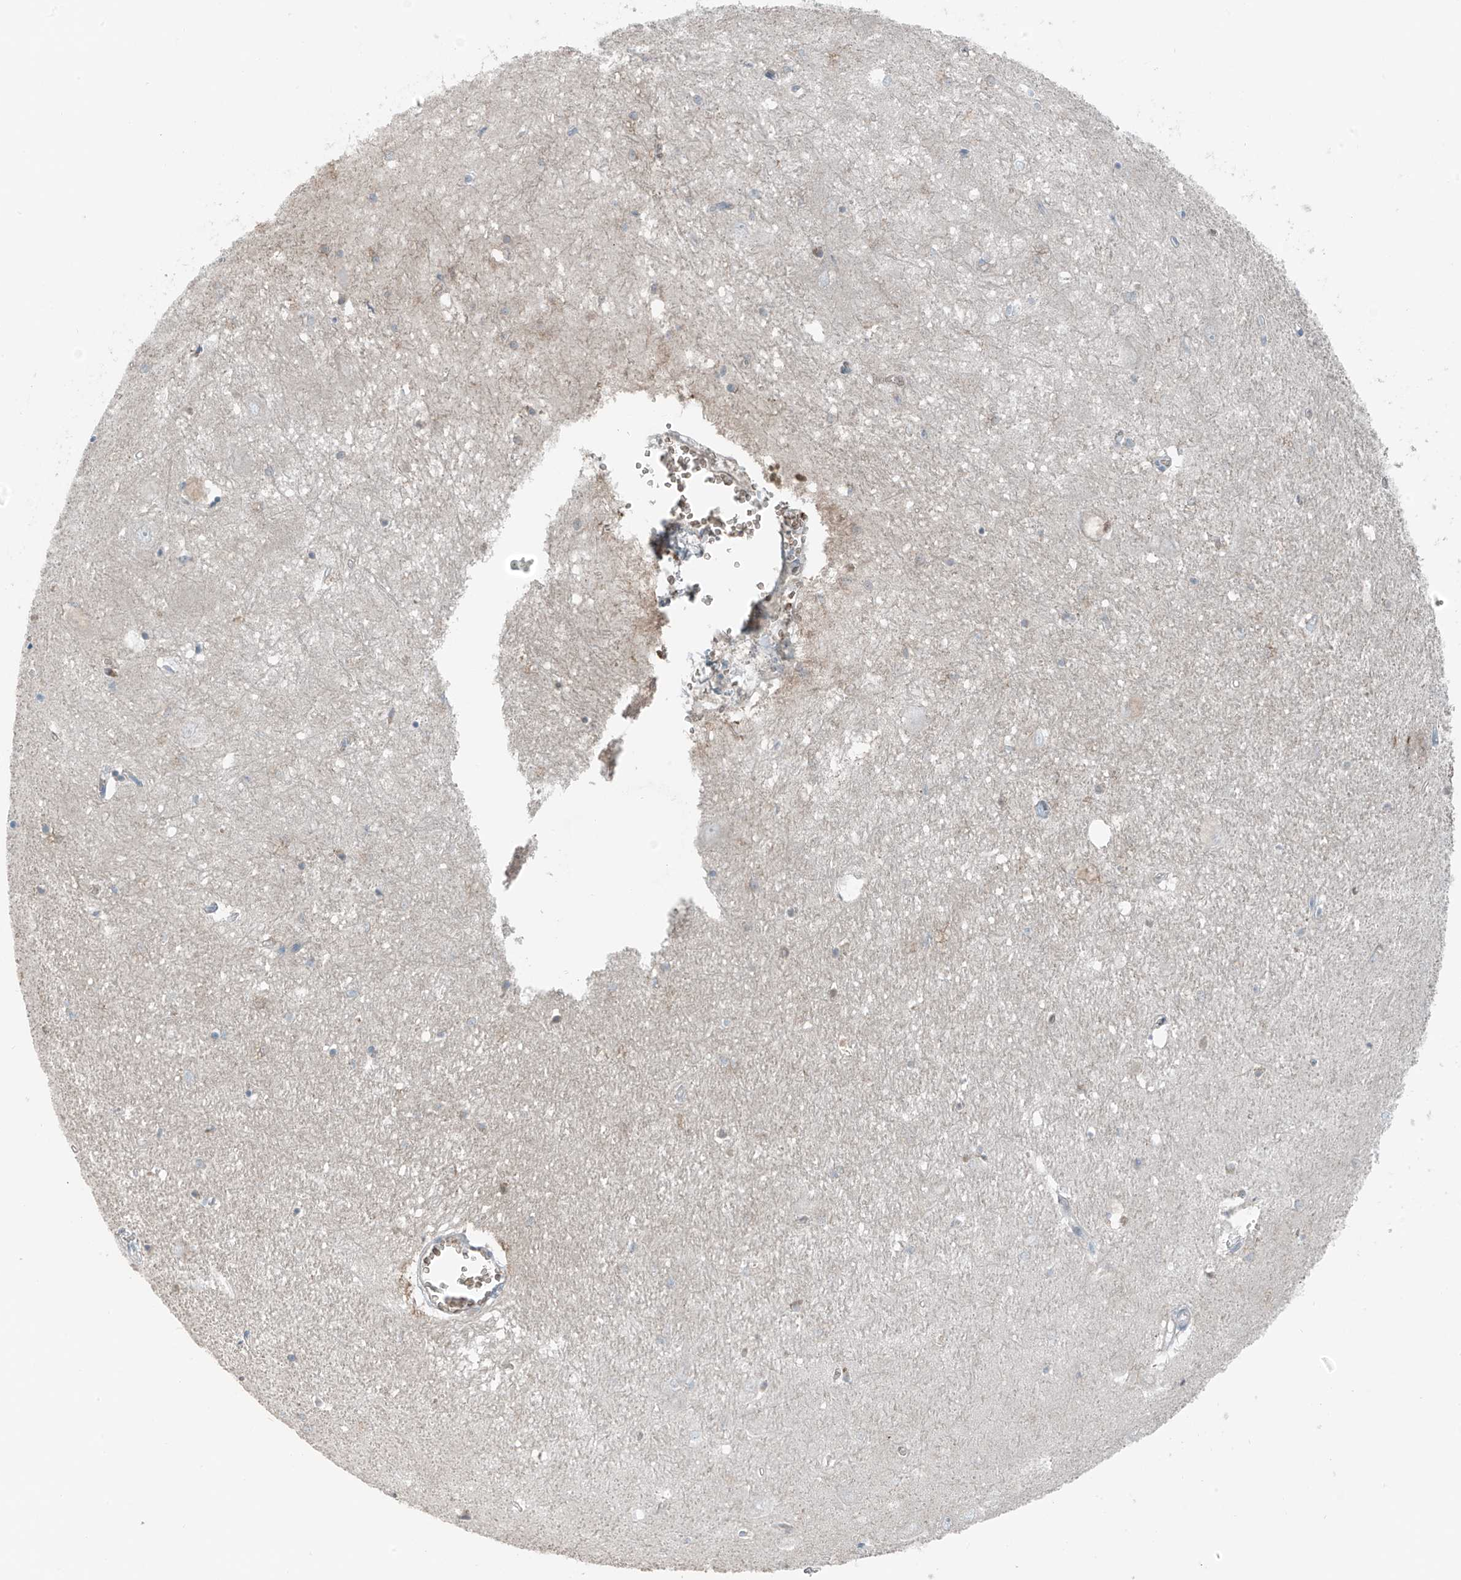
{"staining": {"intensity": "negative", "quantity": "none", "location": "none"}, "tissue": "hippocampus", "cell_type": "Glial cells", "image_type": "normal", "snomed": [{"axis": "morphology", "description": "Normal tissue, NOS"}, {"axis": "topography", "description": "Hippocampus"}], "caption": "This photomicrograph is of unremarkable hippocampus stained with IHC to label a protein in brown with the nuclei are counter-stained blue. There is no expression in glial cells.", "gene": "SLC12A6", "patient": {"sex": "female", "age": 64}}